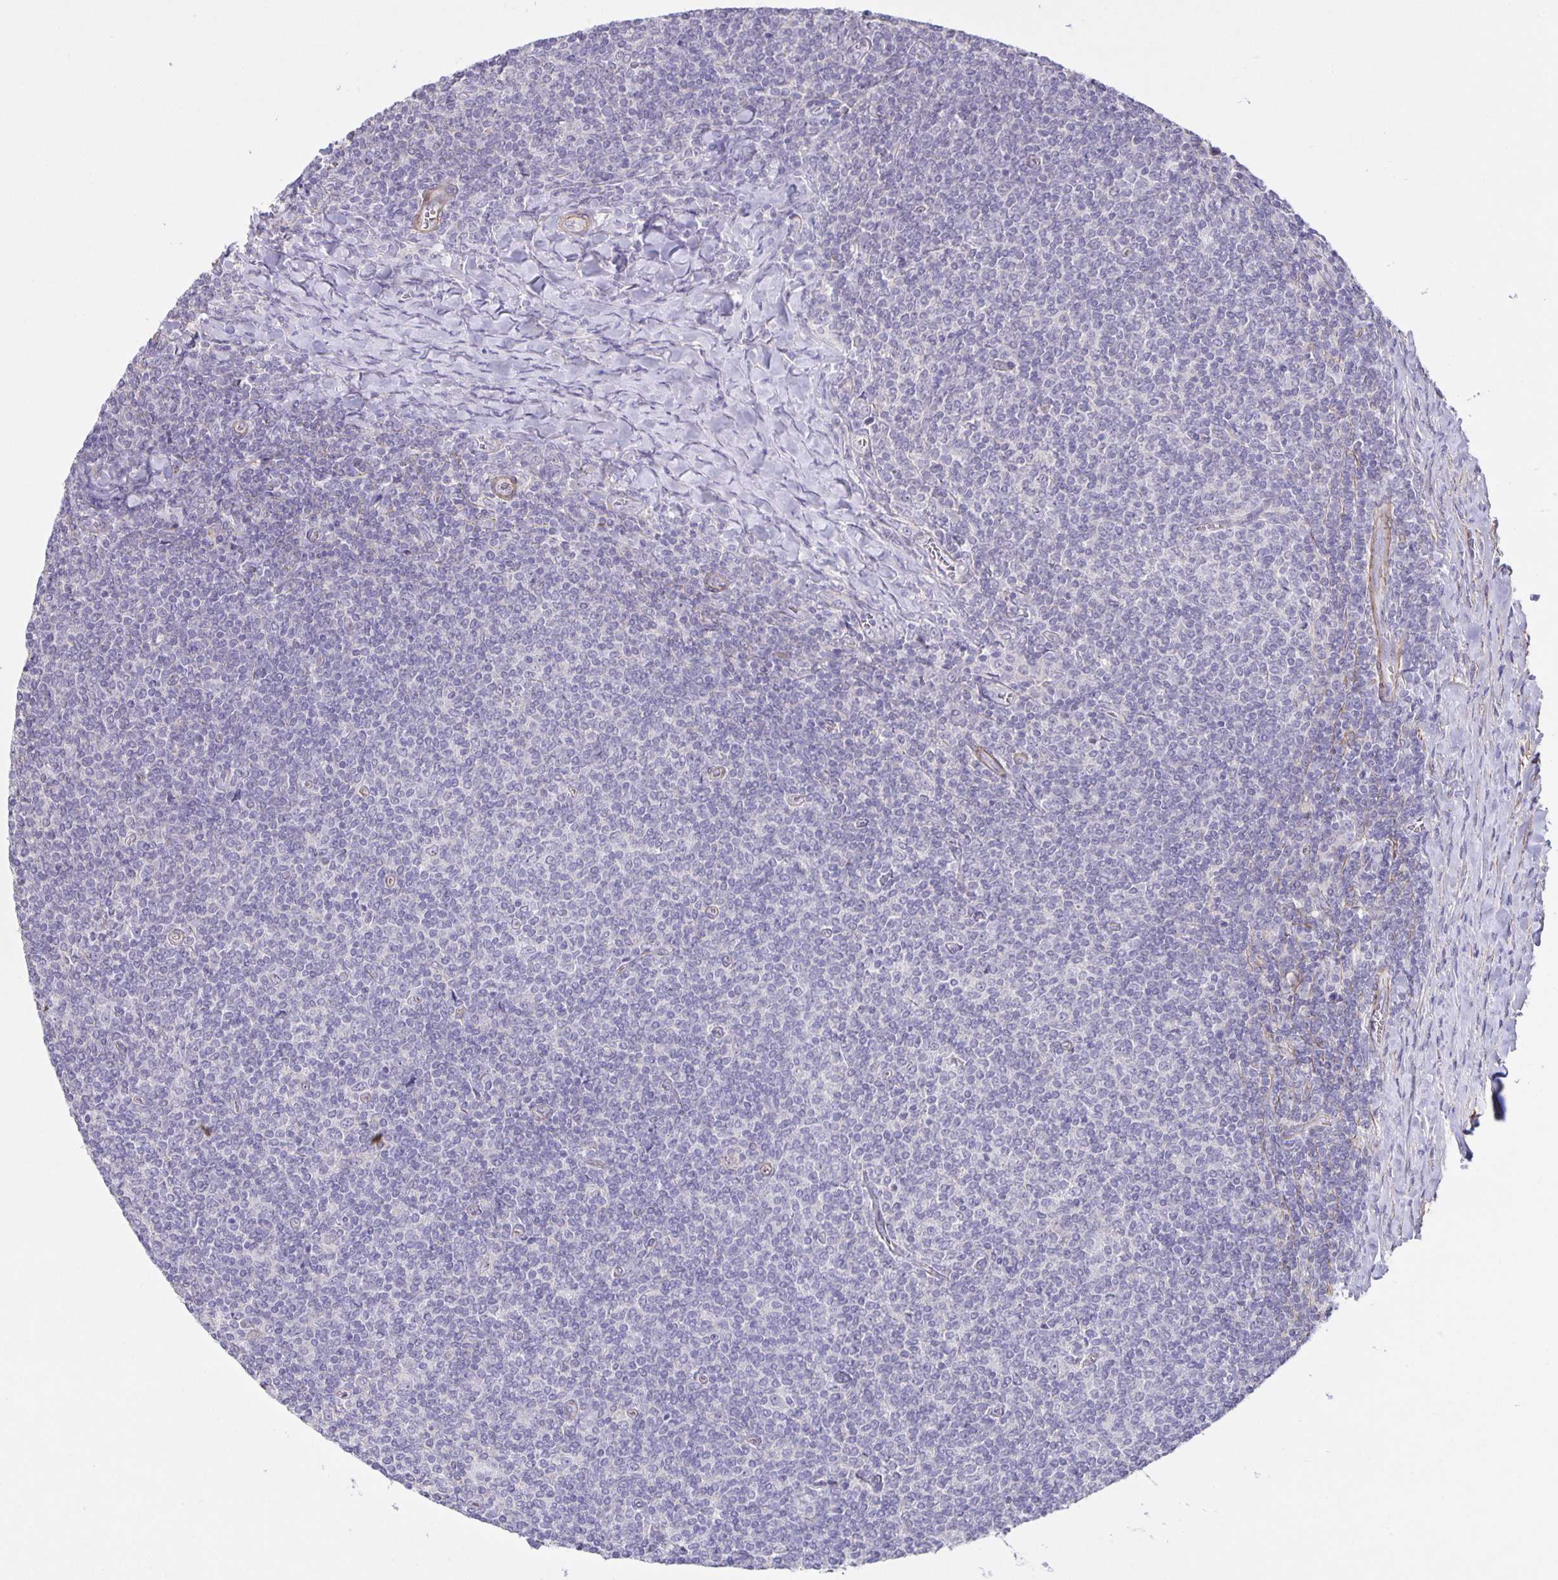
{"staining": {"intensity": "negative", "quantity": "none", "location": "none"}, "tissue": "lymphoma", "cell_type": "Tumor cells", "image_type": "cancer", "snomed": [{"axis": "morphology", "description": "Malignant lymphoma, non-Hodgkin's type, Low grade"}, {"axis": "topography", "description": "Lymph node"}], "caption": "The photomicrograph reveals no significant positivity in tumor cells of lymphoma.", "gene": "SRCIN1", "patient": {"sex": "male", "age": 52}}